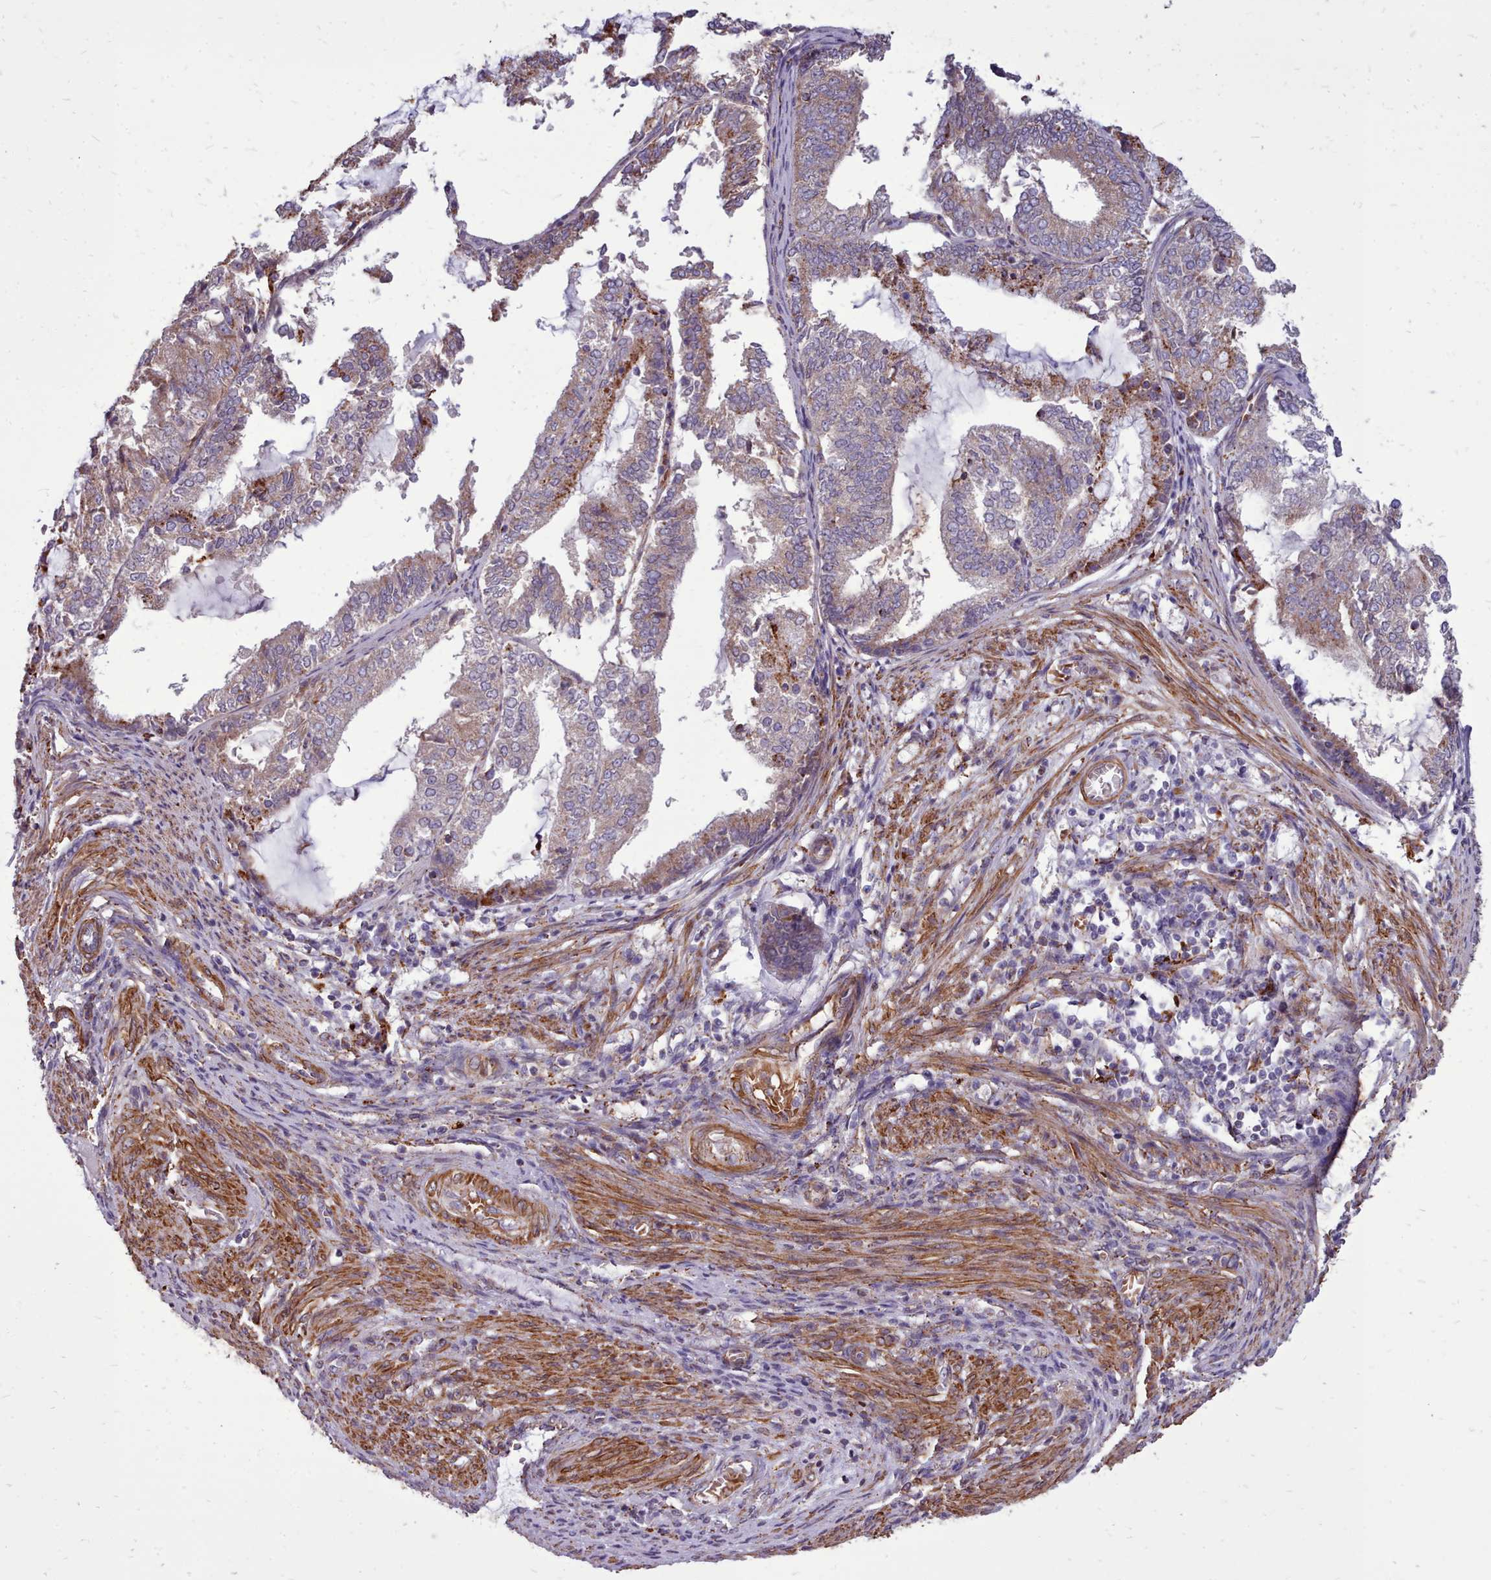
{"staining": {"intensity": "moderate", "quantity": "25%-75%", "location": "cytoplasmic/membranous"}, "tissue": "endometrial cancer", "cell_type": "Tumor cells", "image_type": "cancer", "snomed": [{"axis": "morphology", "description": "Adenocarcinoma, NOS"}, {"axis": "topography", "description": "Endometrium"}], "caption": "A high-resolution image shows IHC staining of endometrial adenocarcinoma, which displays moderate cytoplasmic/membranous staining in approximately 25%-75% of tumor cells.", "gene": "PACSIN3", "patient": {"sex": "female", "age": 81}}